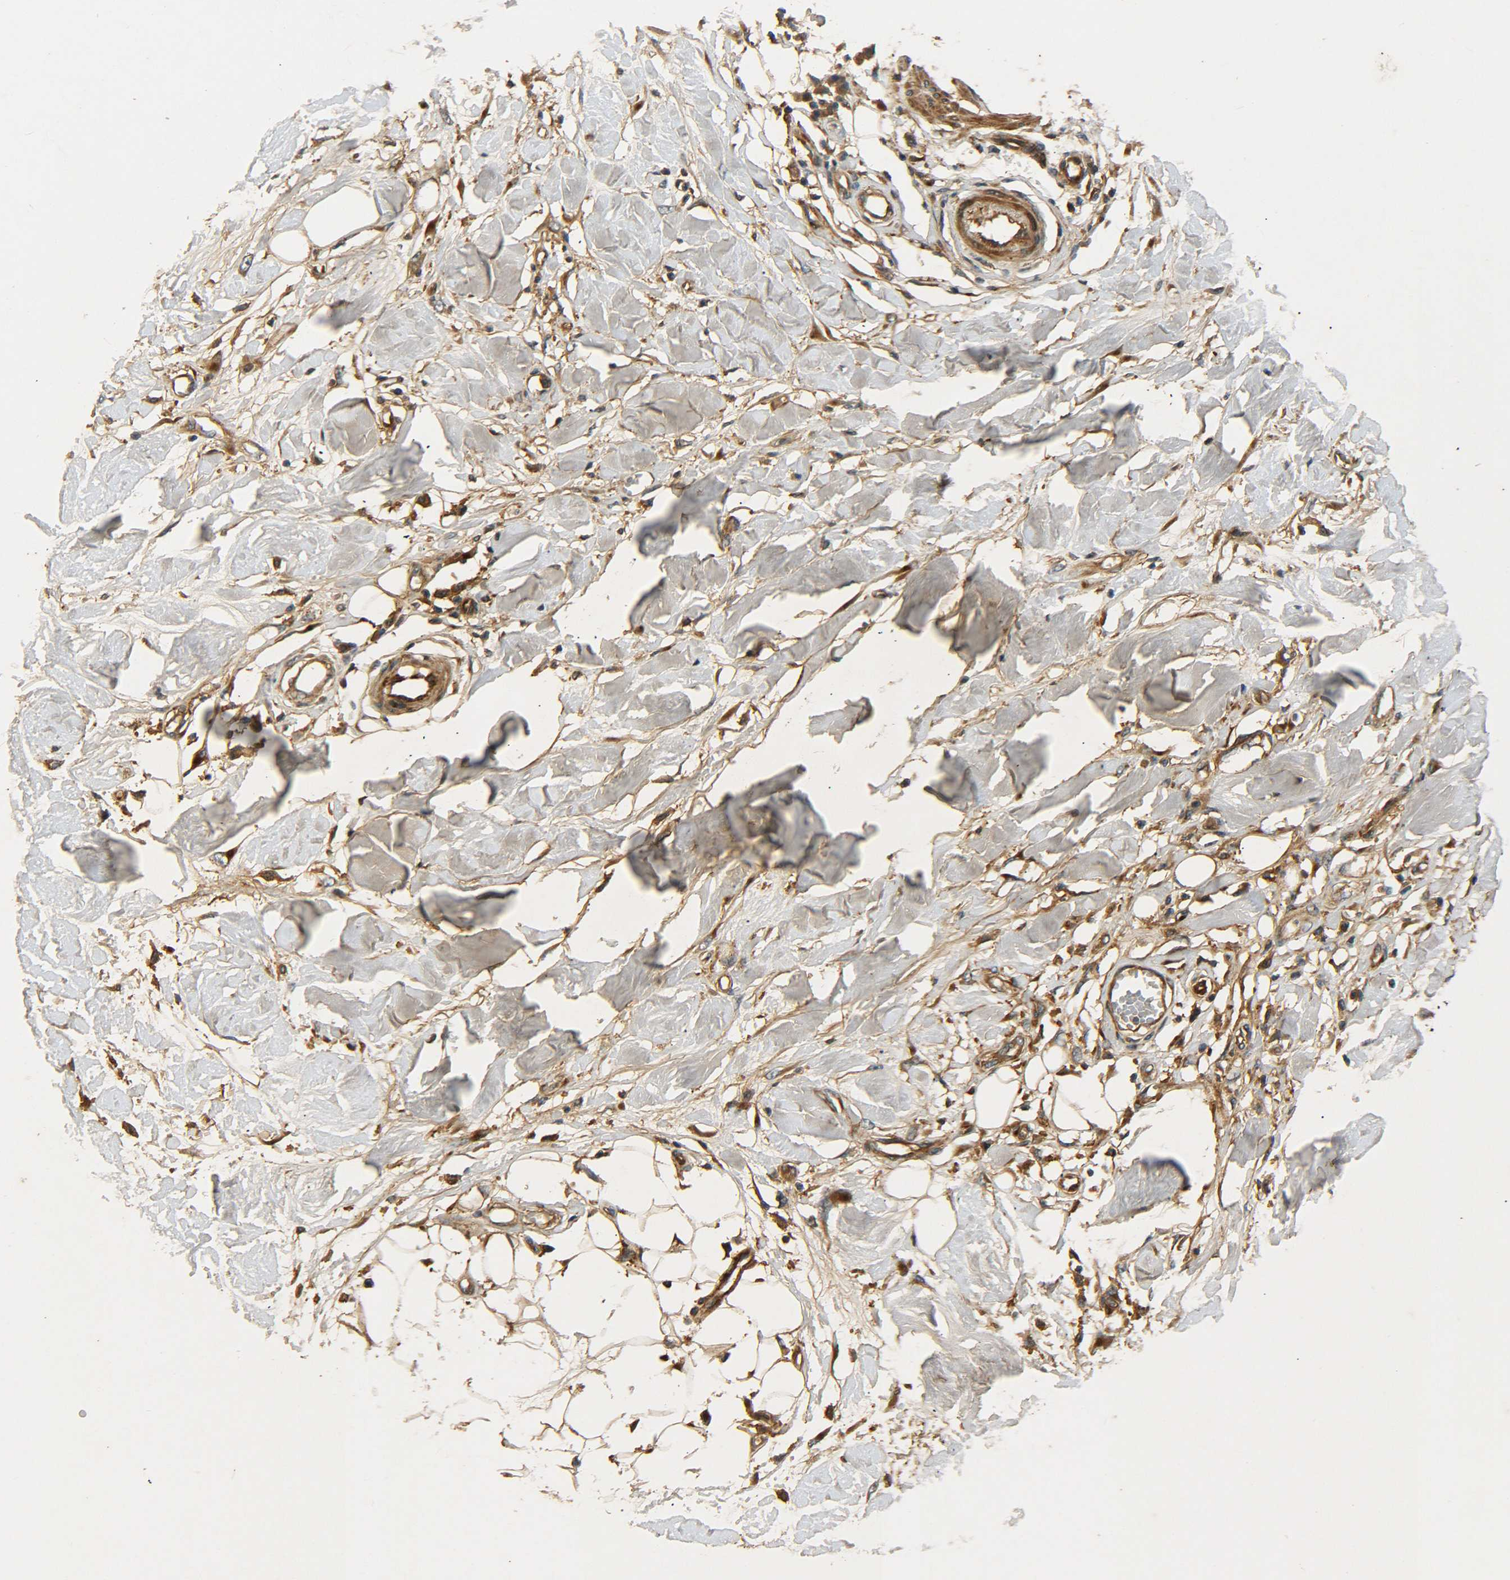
{"staining": {"intensity": "moderate", "quantity": ">75%", "location": "cytoplasmic/membranous"}, "tissue": "adipose tissue", "cell_type": "Adipocytes", "image_type": "normal", "snomed": [{"axis": "morphology", "description": "Normal tissue, NOS"}, {"axis": "morphology", "description": "Squamous cell carcinoma, NOS"}, {"axis": "topography", "description": "Skin"}, {"axis": "topography", "description": "Peripheral nerve tissue"}], "caption": "A brown stain shows moderate cytoplasmic/membranous positivity of a protein in adipocytes of benign adipose tissue.", "gene": "LRCH3", "patient": {"sex": "male", "age": 83}}